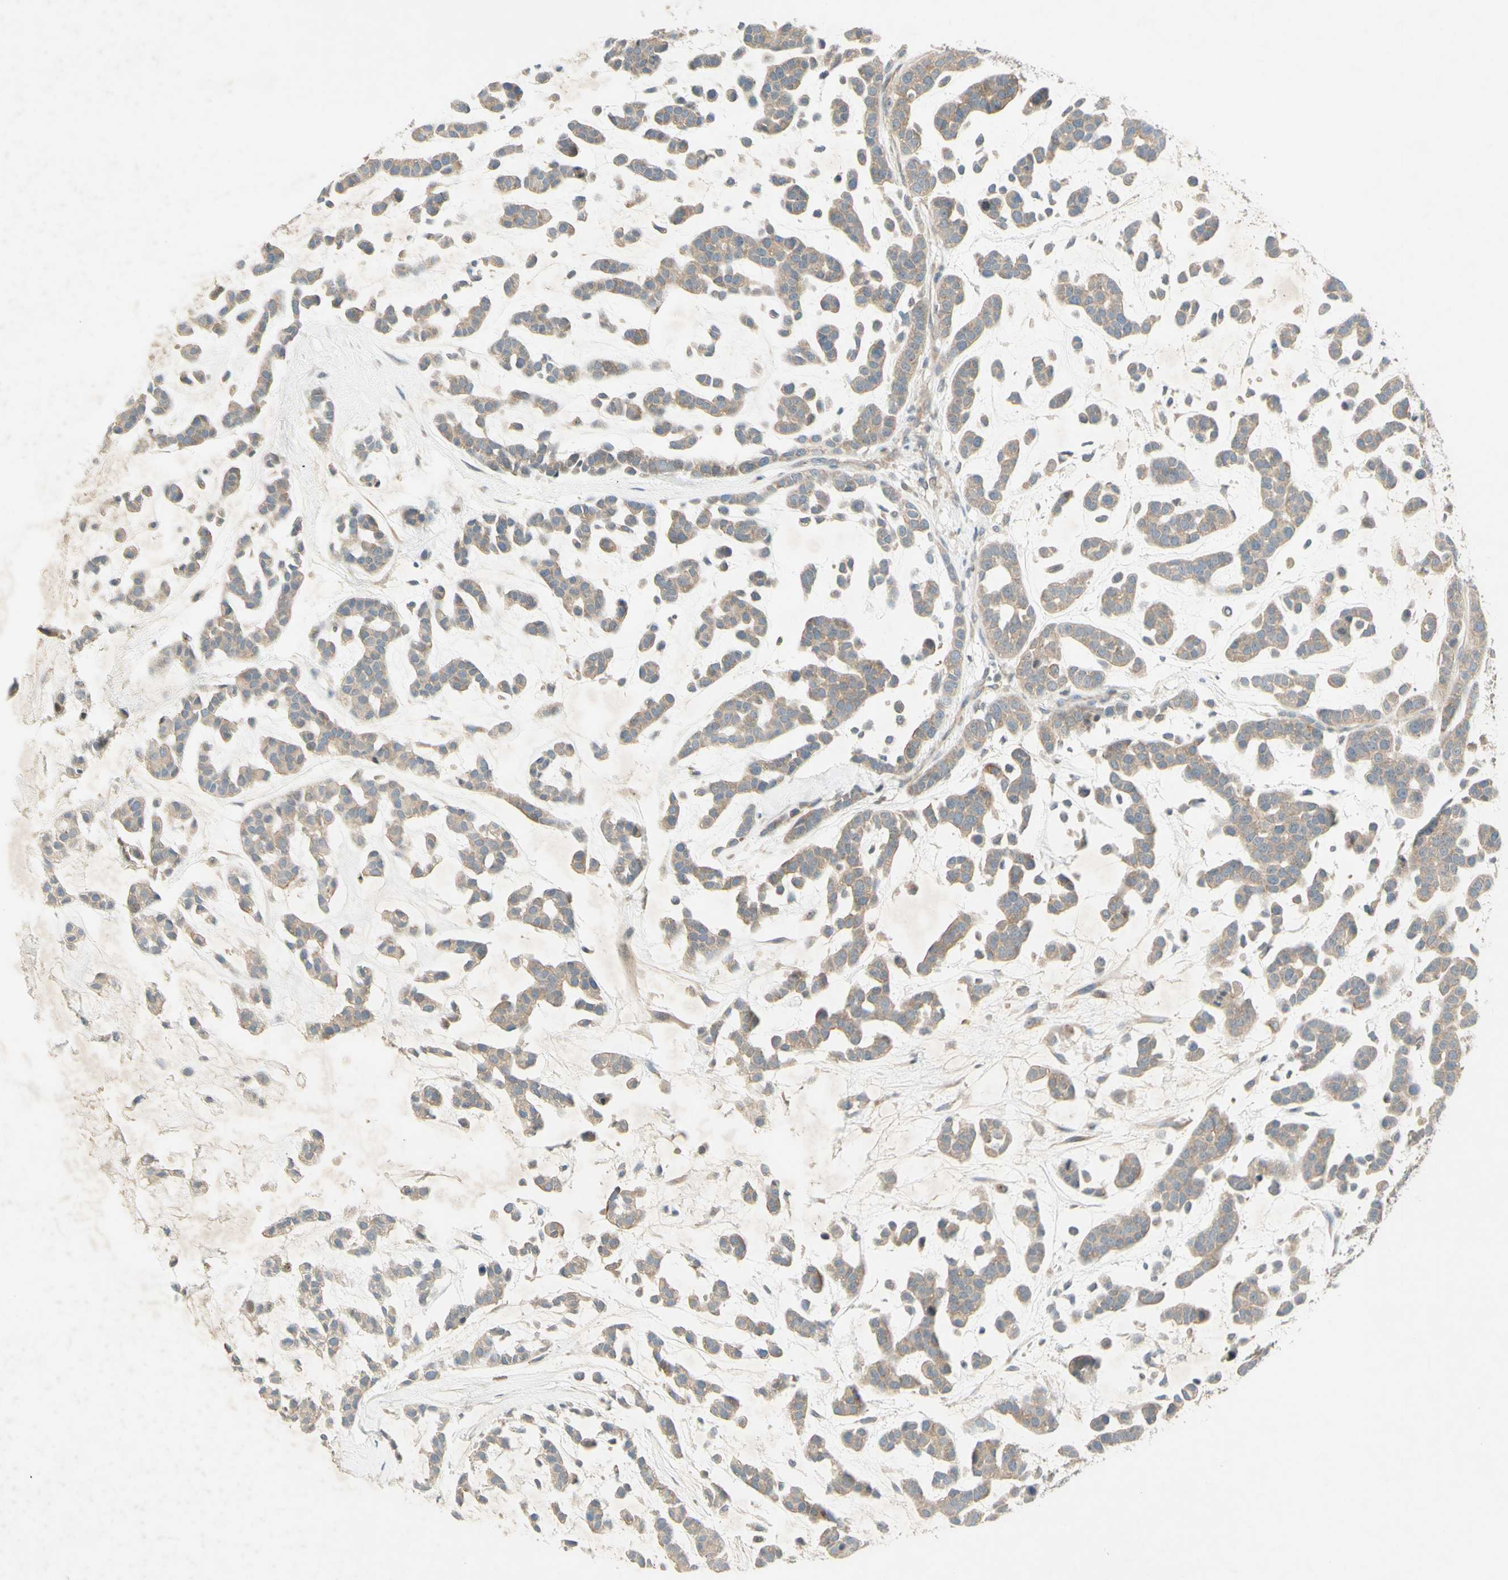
{"staining": {"intensity": "moderate", "quantity": "25%-75%", "location": "cytoplasmic/membranous"}, "tissue": "head and neck cancer", "cell_type": "Tumor cells", "image_type": "cancer", "snomed": [{"axis": "morphology", "description": "Adenocarcinoma, NOS"}, {"axis": "morphology", "description": "Adenoma, NOS"}, {"axis": "topography", "description": "Head-Neck"}], "caption": "Protein staining of head and neck adenoma tissue displays moderate cytoplasmic/membranous positivity in approximately 25%-75% of tumor cells.", "gene": "ETF1", "patient": {"sex": "female", "age": 55}}